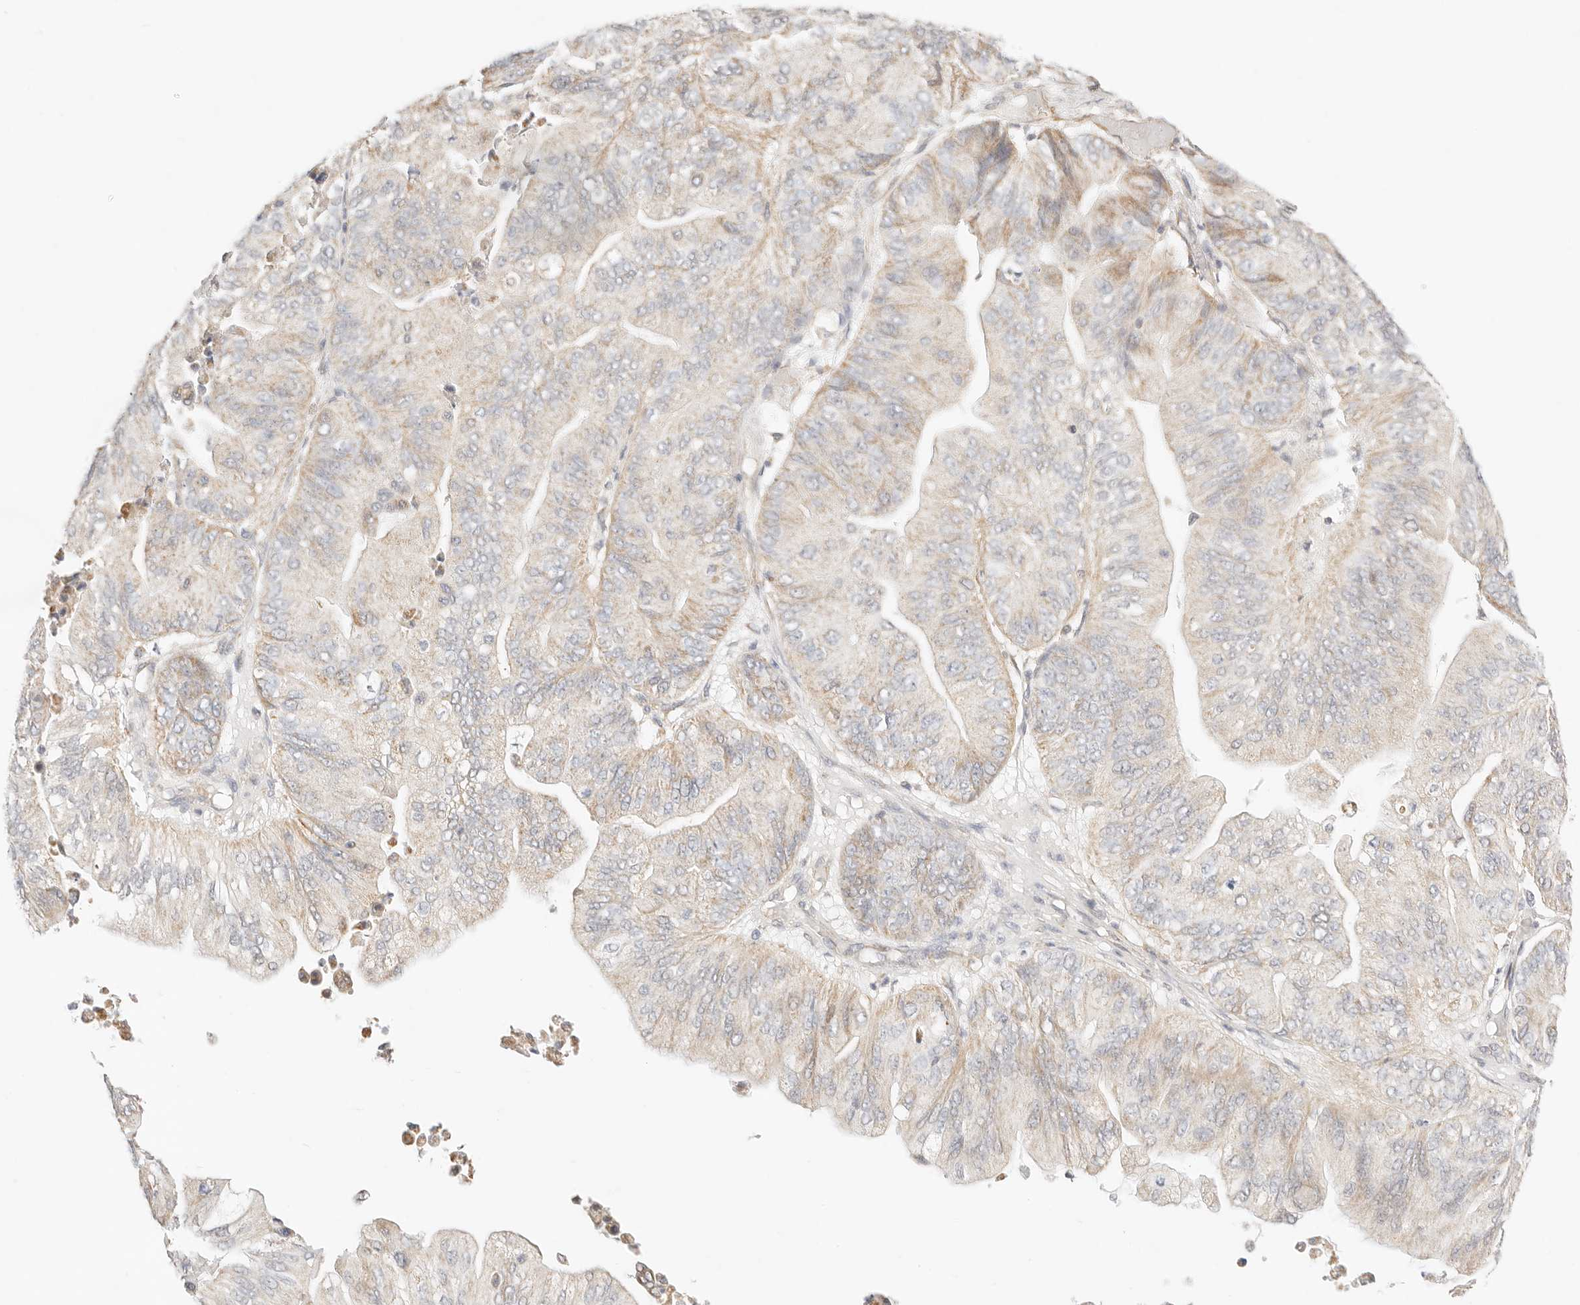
{"staining": {"intensity": "weak", "quantity": "<25%", "location": "cytoplasmic/membranous"}, "tissue": "ovarian cancer", "cell_type": "Tumor cells", "image_type": "cancer", "snomed": [{"axis": "morphology", "description": "Cystadenocarcinoma, mucinous, NOS"}, {"axis": "topography", "description": "Ovary"}], "caption": "DAB (3,3'-diaminobenzidine) immunohistochemical staining of human mucinous cystadenocarcinoma (ovarian) shows no significant staining in tumor cells. Brightfield microscopy of immunohistochemistry (IHC) stained with DAB (brown) and hematoxylin (blue), captured at high magnification.", "gene": "ZC3H11A", "patient": {"sex": "female", "age": 61}}